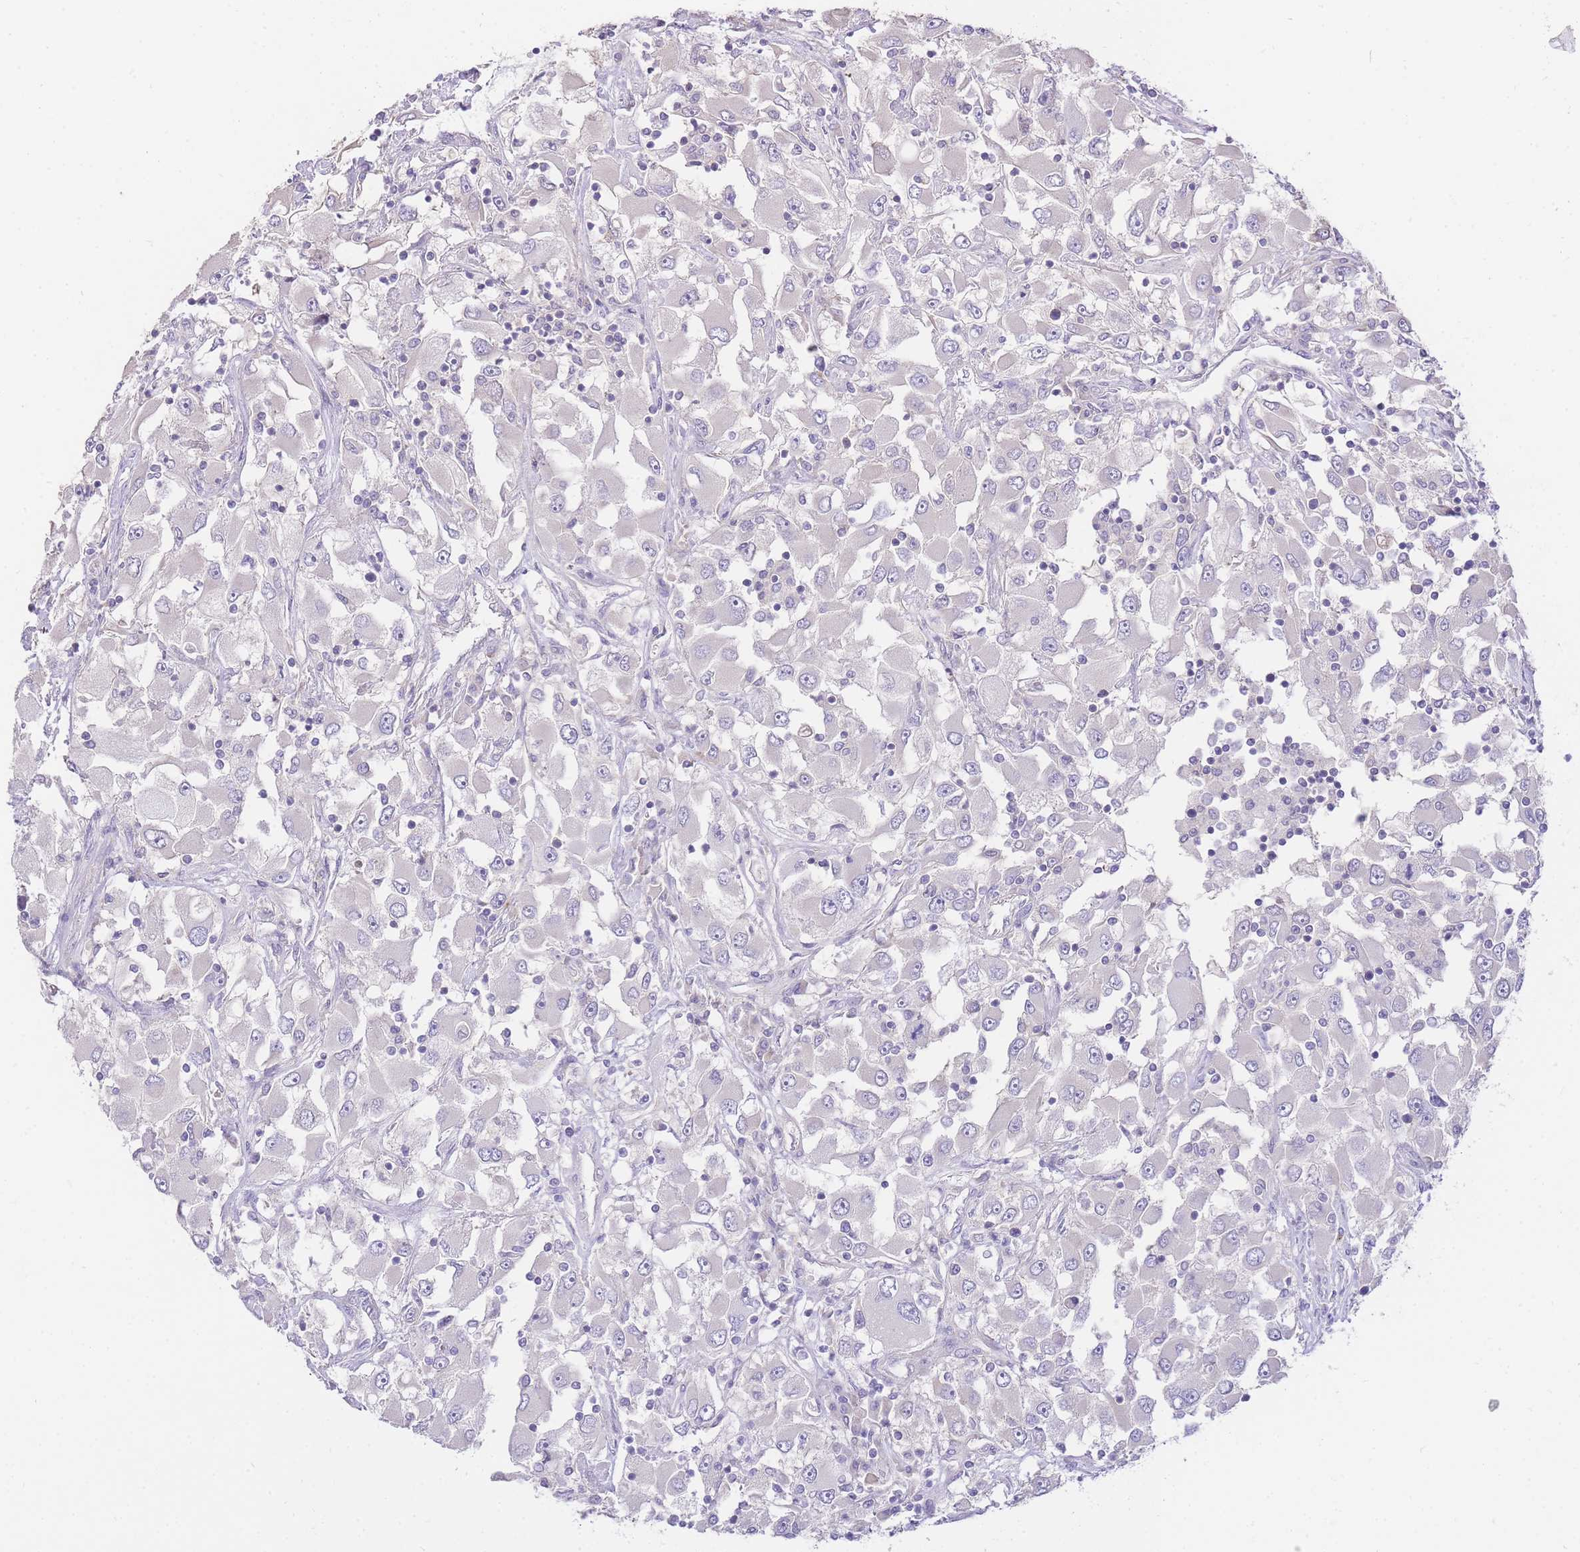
{"staining": {"intensity": "negative", "quantity": "none", "location": "none"}, "tissue": "renal cancer", "cell_type": "Tumor cells", "image_type": "cancer", "snomed": [{"axis": "morphology", "description": "Adenocarcinoma, NOS"}, {"axis": "topography", "description": "Kidney"}], "caption": "IHC image of neoplastic tissue: renal cancer stained with DAB (3,3'-diaminobenzidine) displays no significant protein positivity in tumor cells. (Brightfield microscopy of DAB (3,3'-diaminobenzidine) immunohistochemistry at high magnification).", "gene": "UBXN7", "patient": {"sex": "female", "age": 52}}